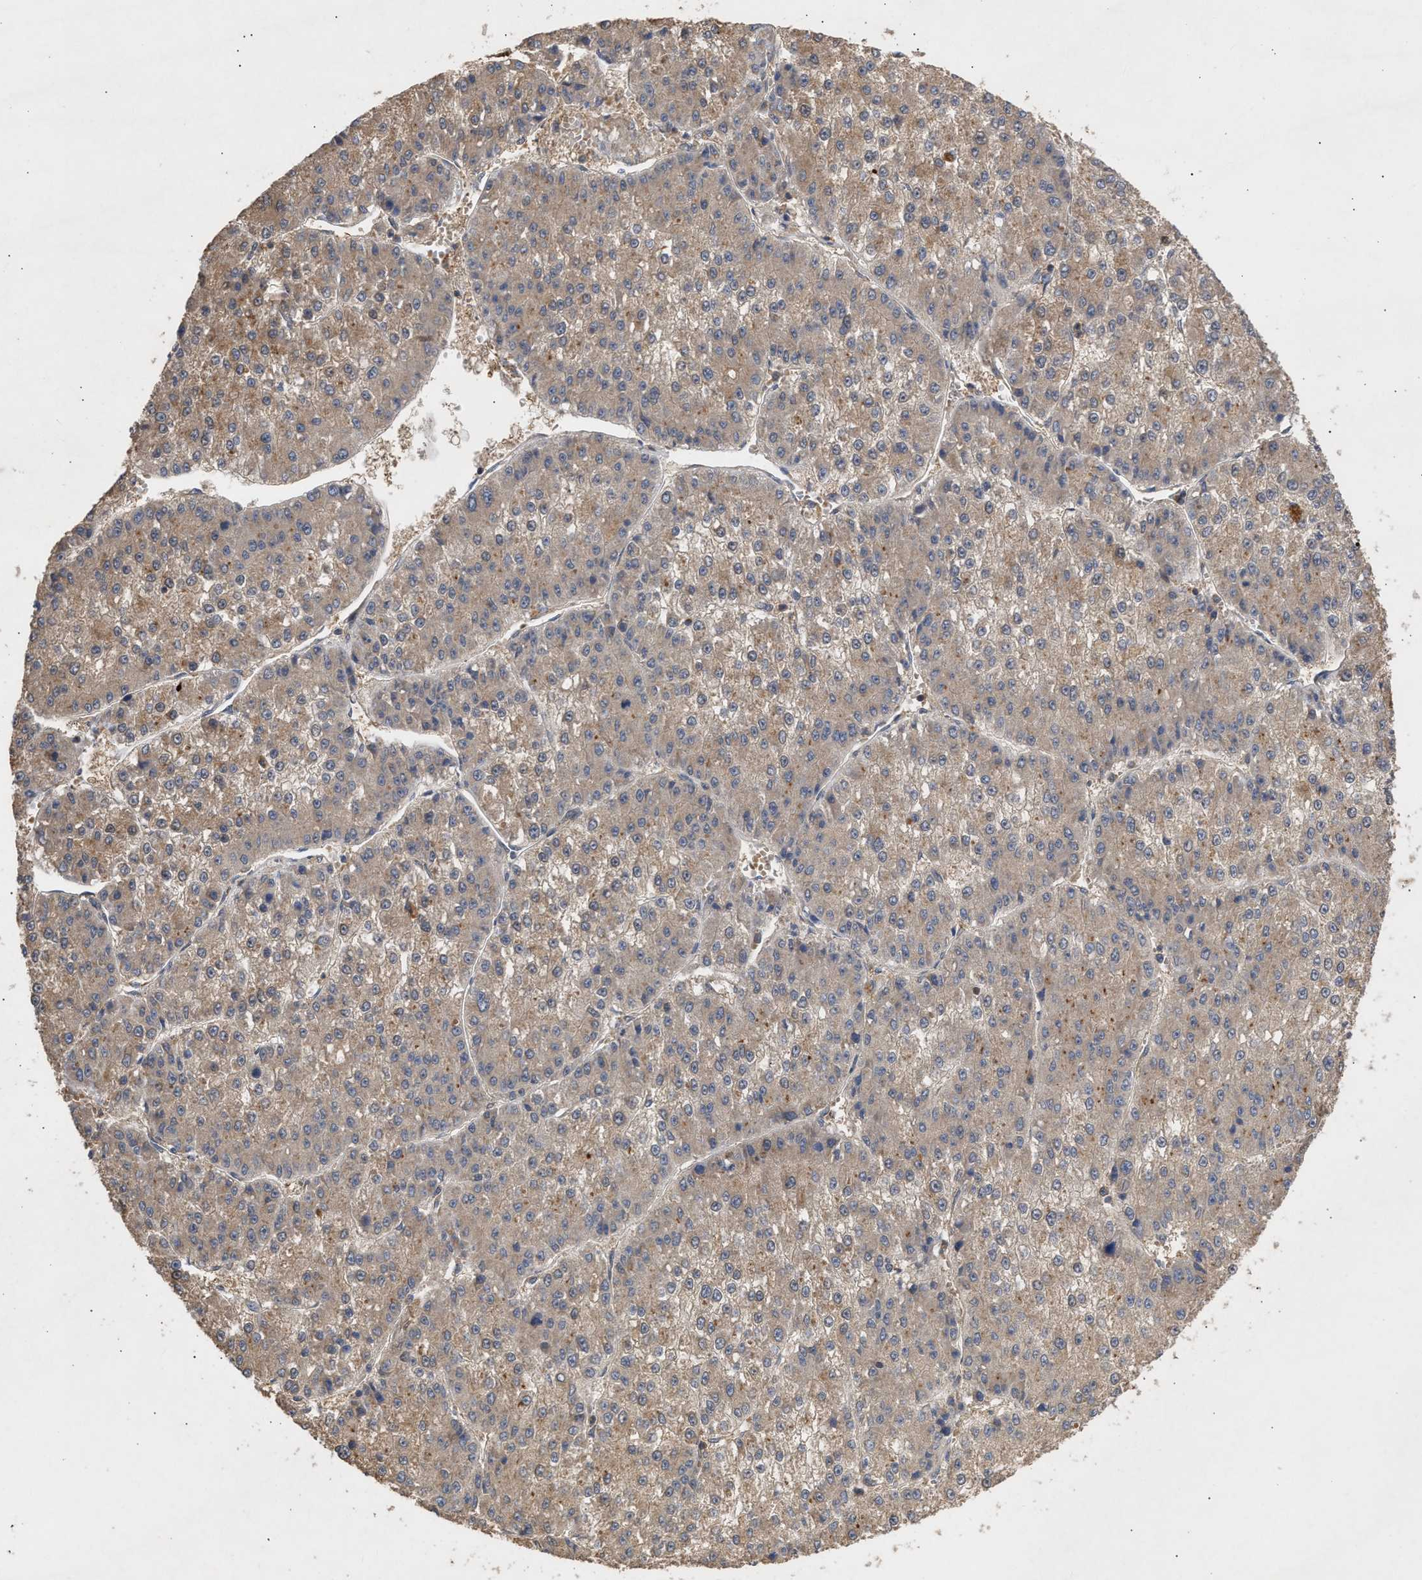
{"staining": {"intensity": "weak", "quantity": ">75%", "location": "cytoplasmic/membranous"}, "tissue": "liver cancer", "cell_type": "Tumor cells", "image_type": "cancer", "snomed": [{"axis": "morphology", "description": "Carcinoma, Hepatocellular, NOS"}, {"axis": "topography", "description": "Liver"}], "caption": "Protein positivity by immunohistochemistry (IHC) exhibits weak cytoplasmic/membranous staining in approximately >75% of tumor cells in liver hepatocellular carcinoma.", "gene": "FITM1", "patient": {"sex": "female", "age": 73}}